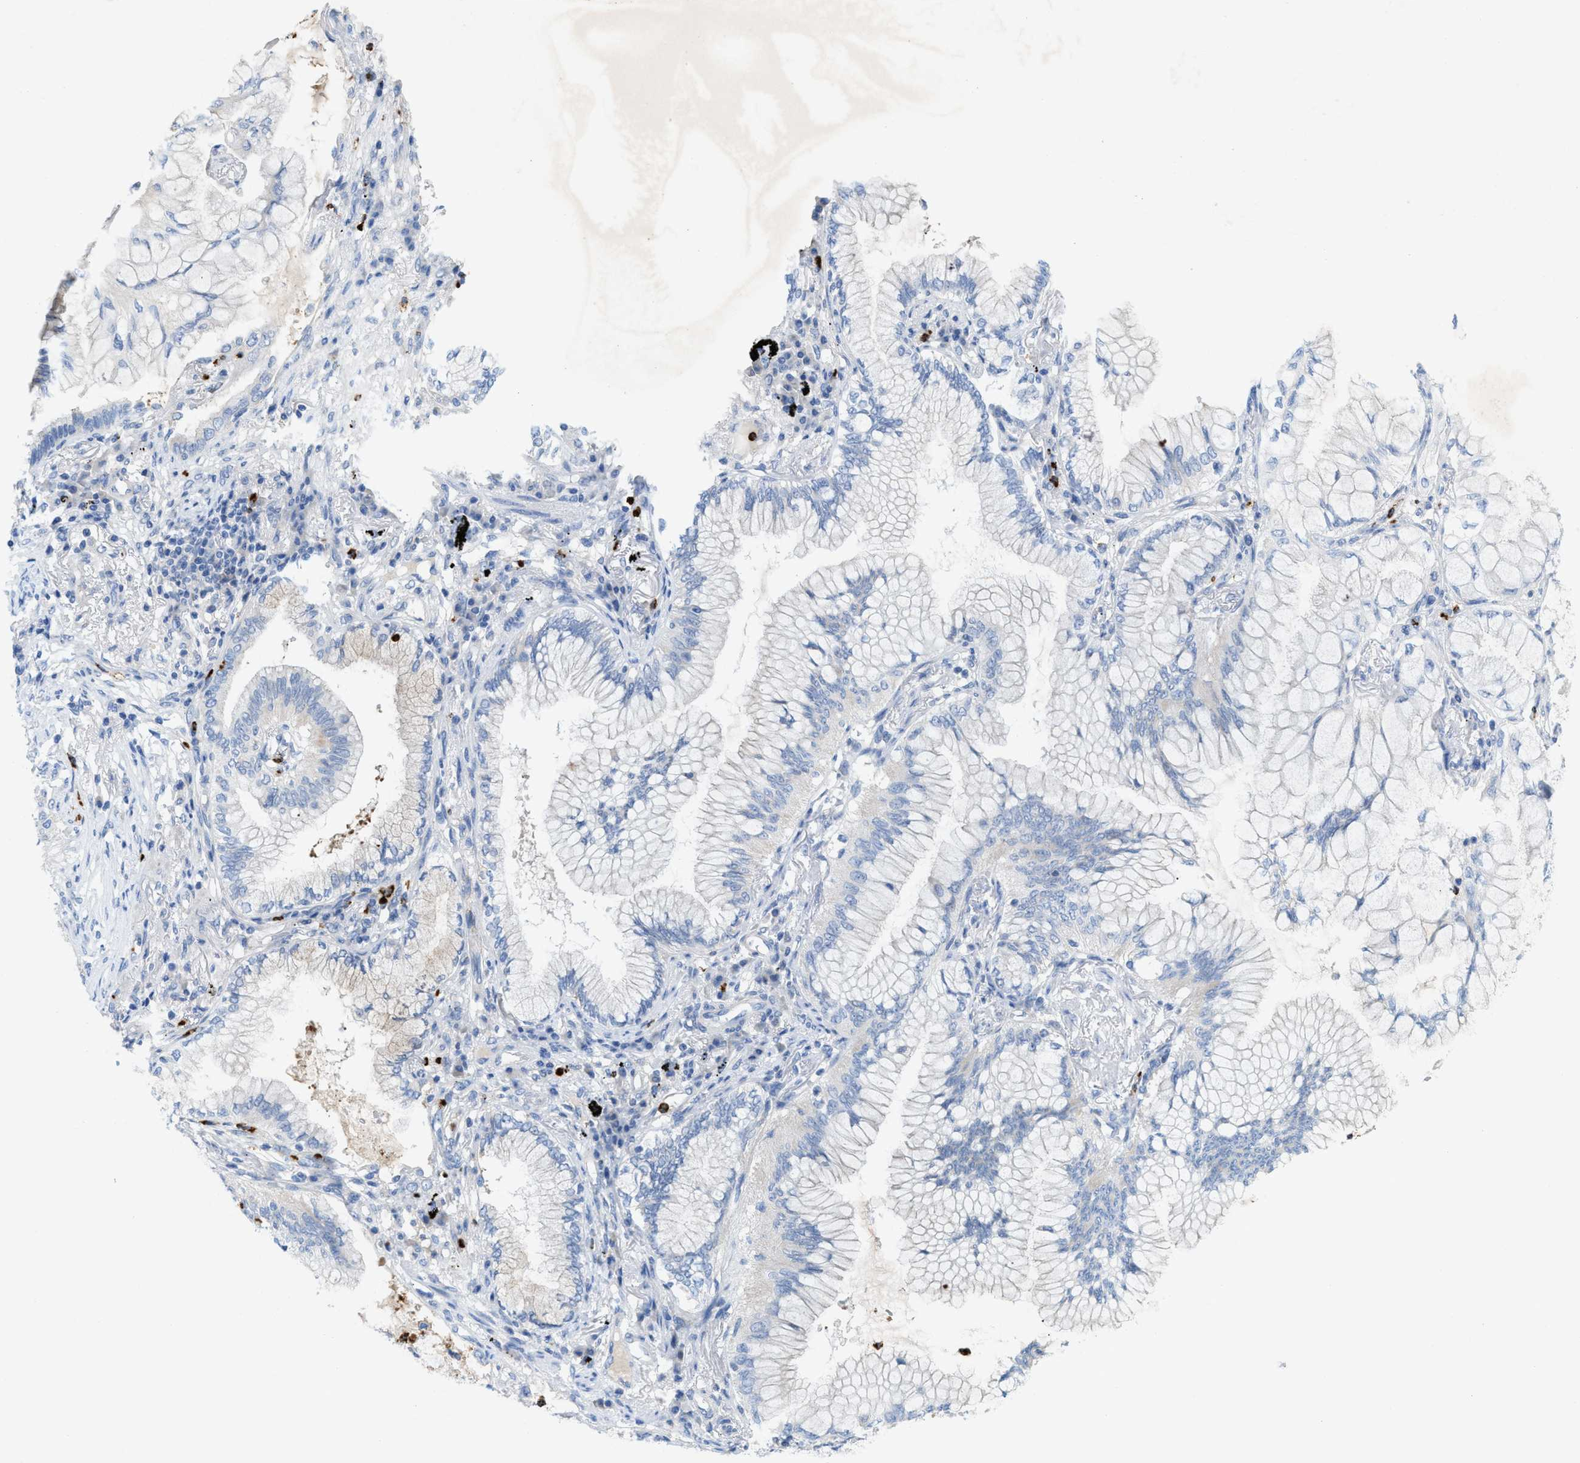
{"staining": {"intensity": "negative", "quantity": "none", "location": "none"}, "tissue": "lung cancer", "cell_type": "Tumor cells", "image_type": "cancer", "snomed": [{"axis": "morphology", "description": "Adenocarcinoma, NOS"}, {"axis": "topography", "description": "Lung"}], "caption": "This image is of lung cancer stained with immunohistochemistry to label a protein in brown with the nuclei are counter-stained blue. There is no positivity in tumor cells.", "gene": "CMTM1", "patient": {"sex": "female", "age": 70}}